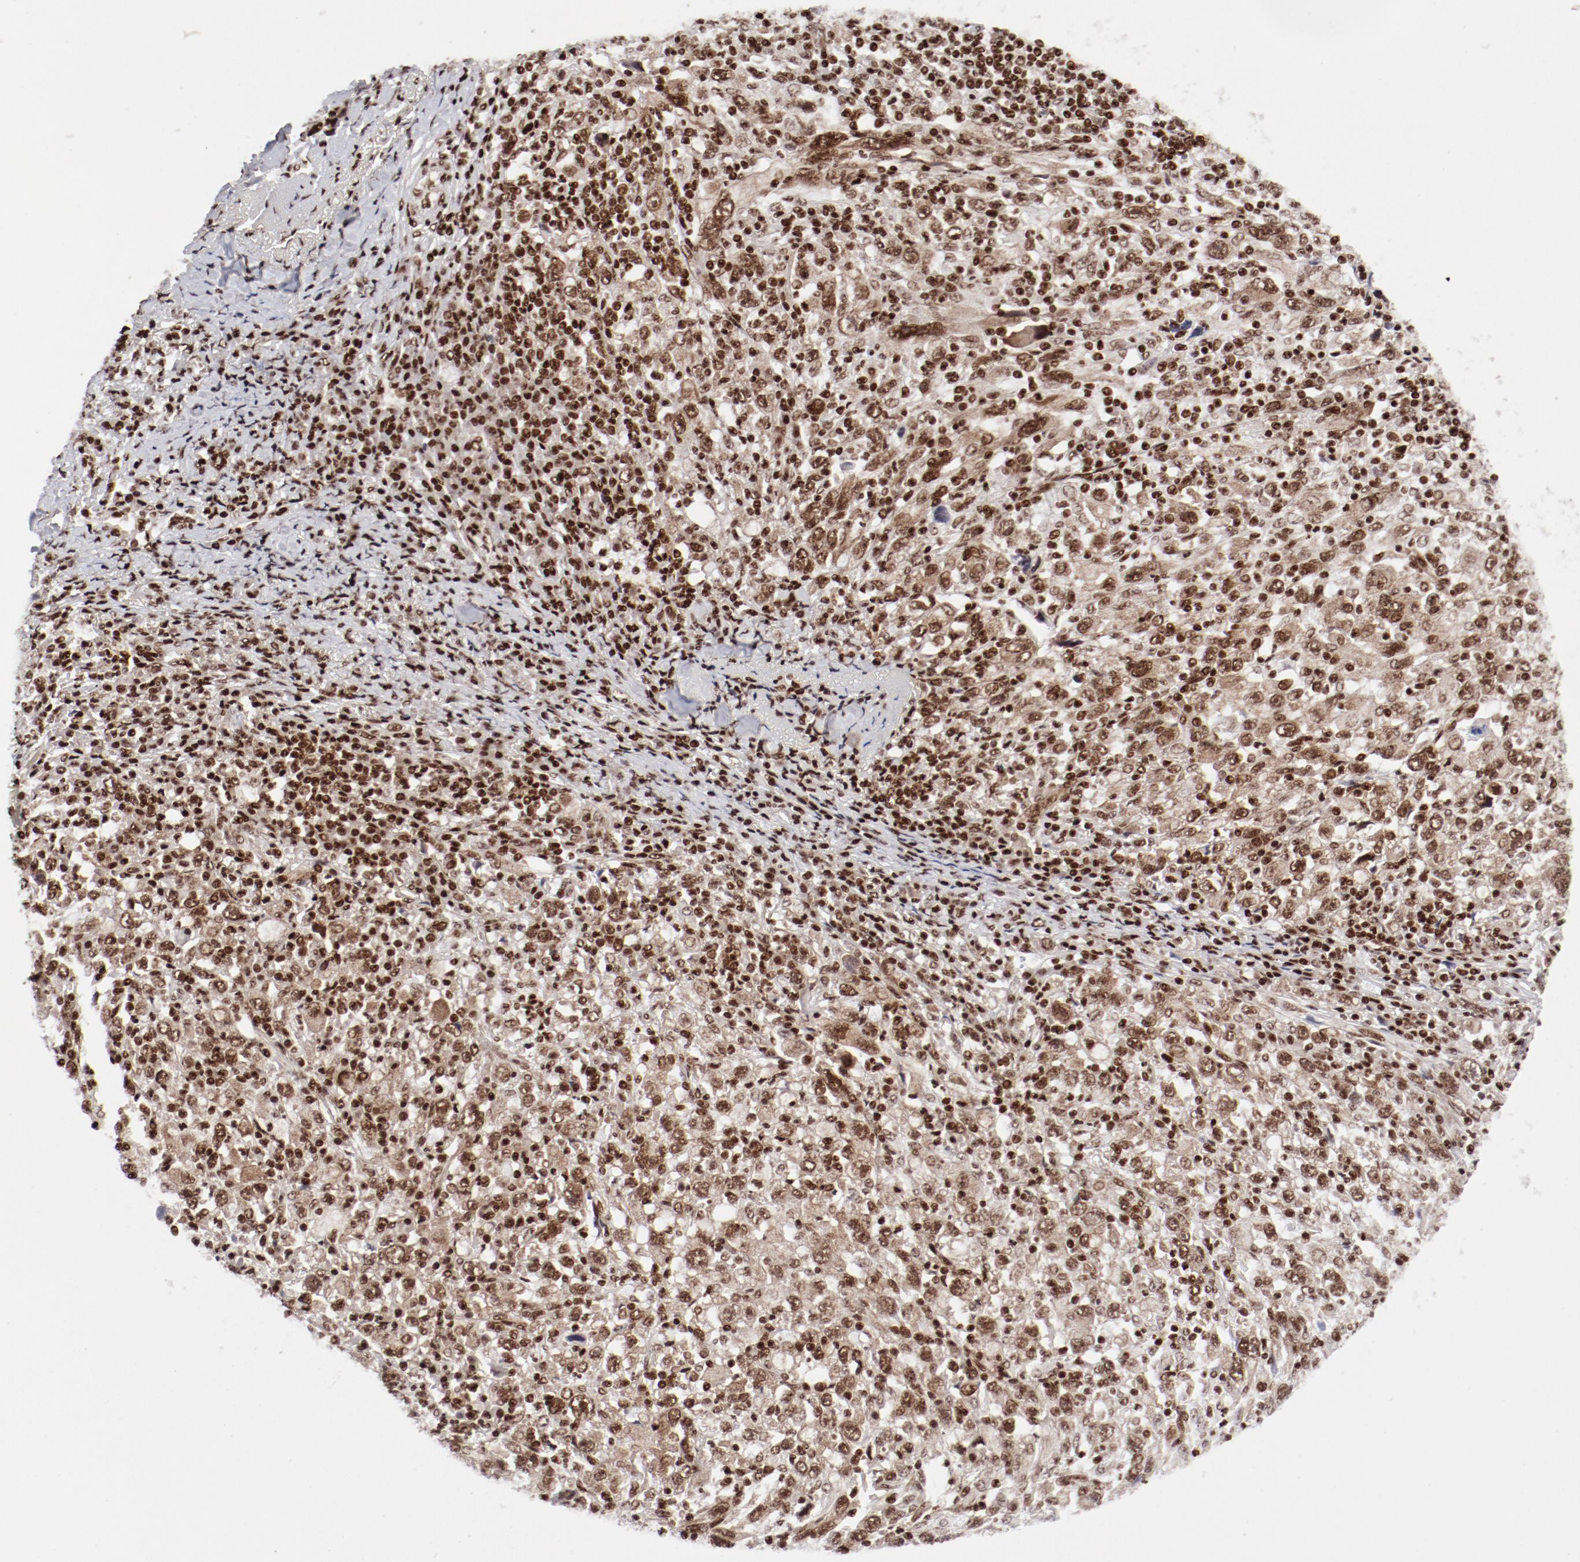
{"staining": {"intensity": "strong", "quantity": ">75%", "location": "nuclear"}, "tissue": "melanoma", "cell_type": "Tumor cells", "image_type": "cancer", "snomed": [{"axis": "morphology", "description": "Malignant melanoma, Metastatic site"}, {"axis": "topography", "description": "Skin"}], "caption": "Tumor cells demonstrate high levels of strong nuclear positivity in approximately >75% of cells in malignant melanoma (metastatic site).", "gene": "NFYB", "patient": {"sex": "female", "age": 56}}